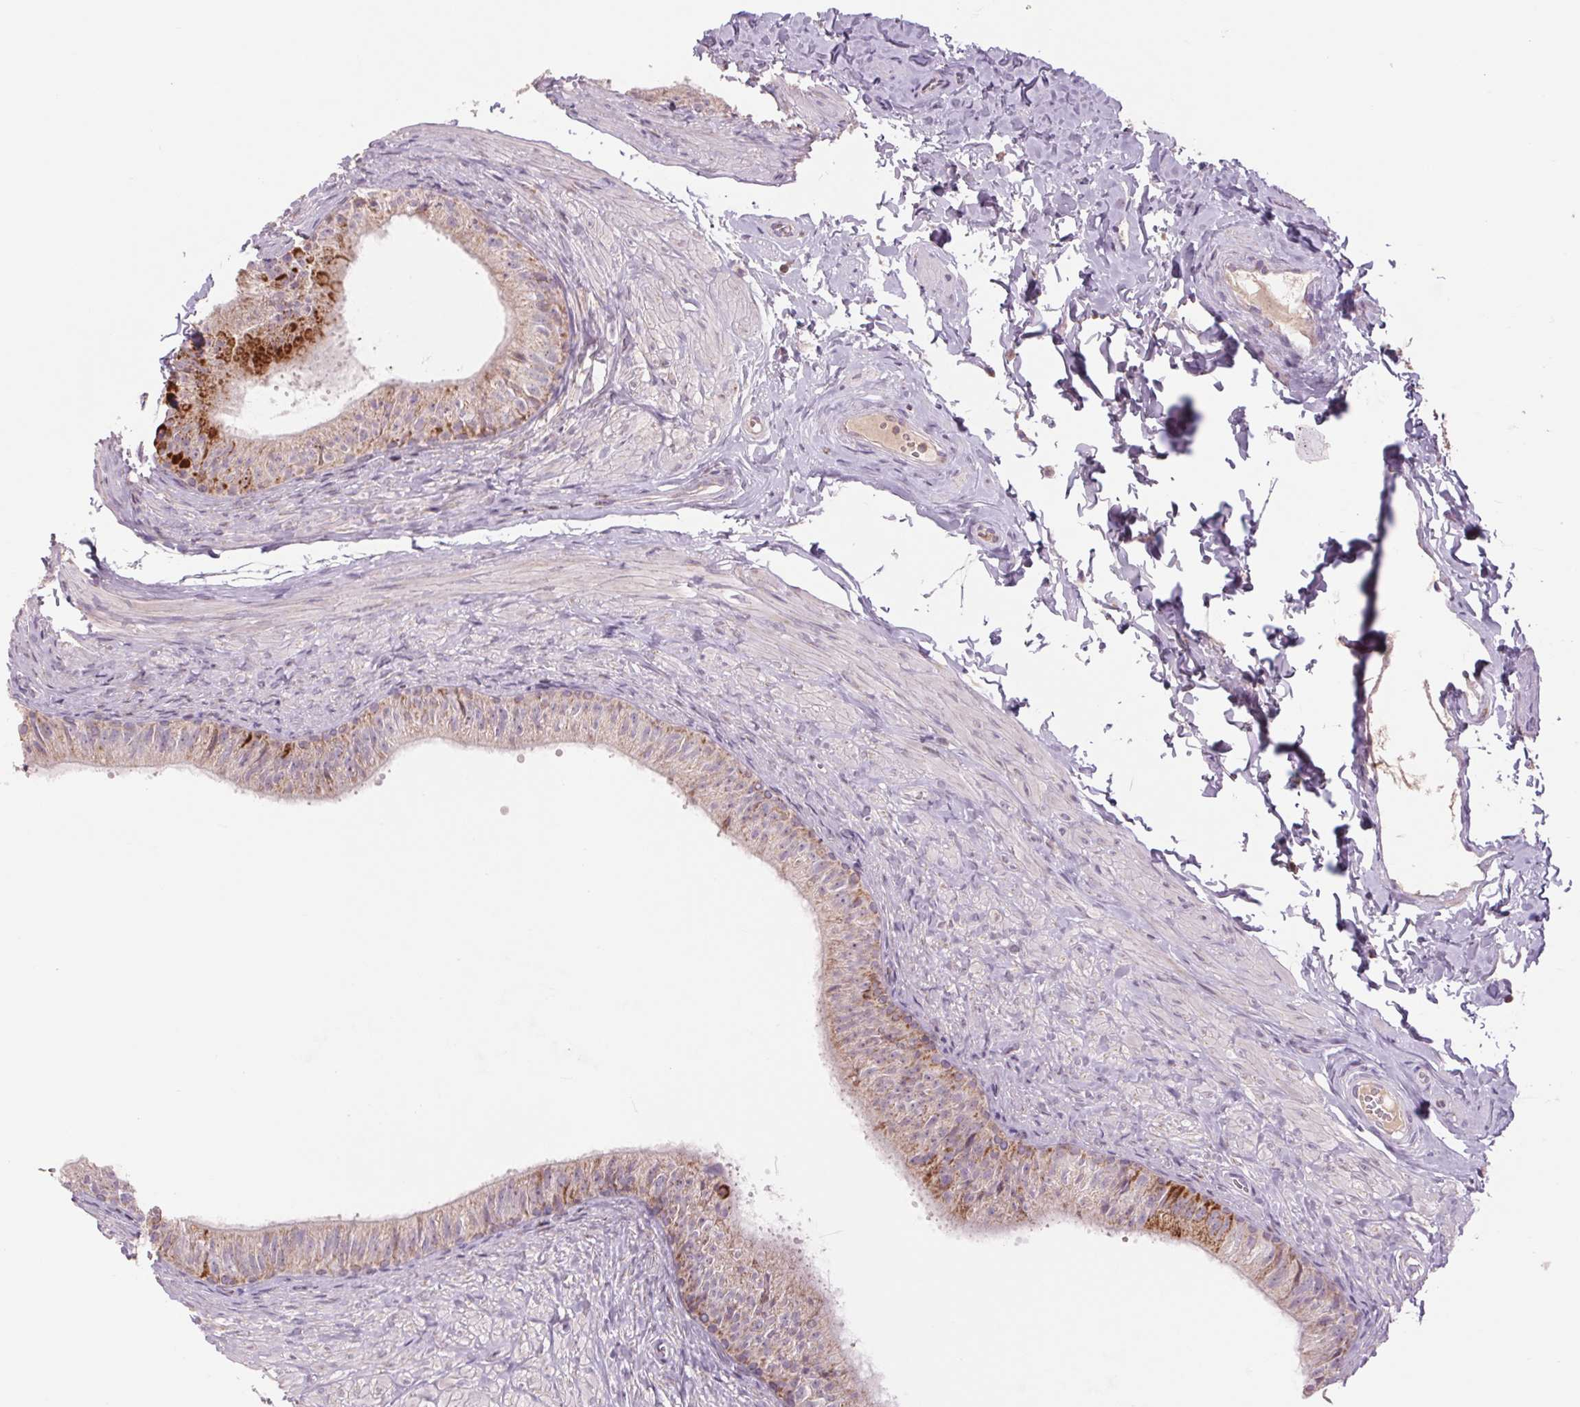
{"staining": {"intensity": "strong", "quantity": "<25%", "location": "cytoplasmic/membranous"}, "tissue": "epididymis", "cell_type": "Glandular cells", "image_type": "normal", "snomed": [{"axis": "morphology", "description": "Normal tissue, NOS"}, {"axis": "topography", "description": "Epididymis, spermatic cord, NOS"}, {"axis": "topography", "description": "Epididymis"}, {"axis": "topography", "description": "Peripheral nerve tissue"}], "caption": "An immunohistochemistry image of benign tissue is shown. Protein staining in brown labels strong cytoplasmic/membranous positivity in epididymis within glandular cells.", "gene": "COX6A1", "patient": {"sex": "male", "age": 29}}